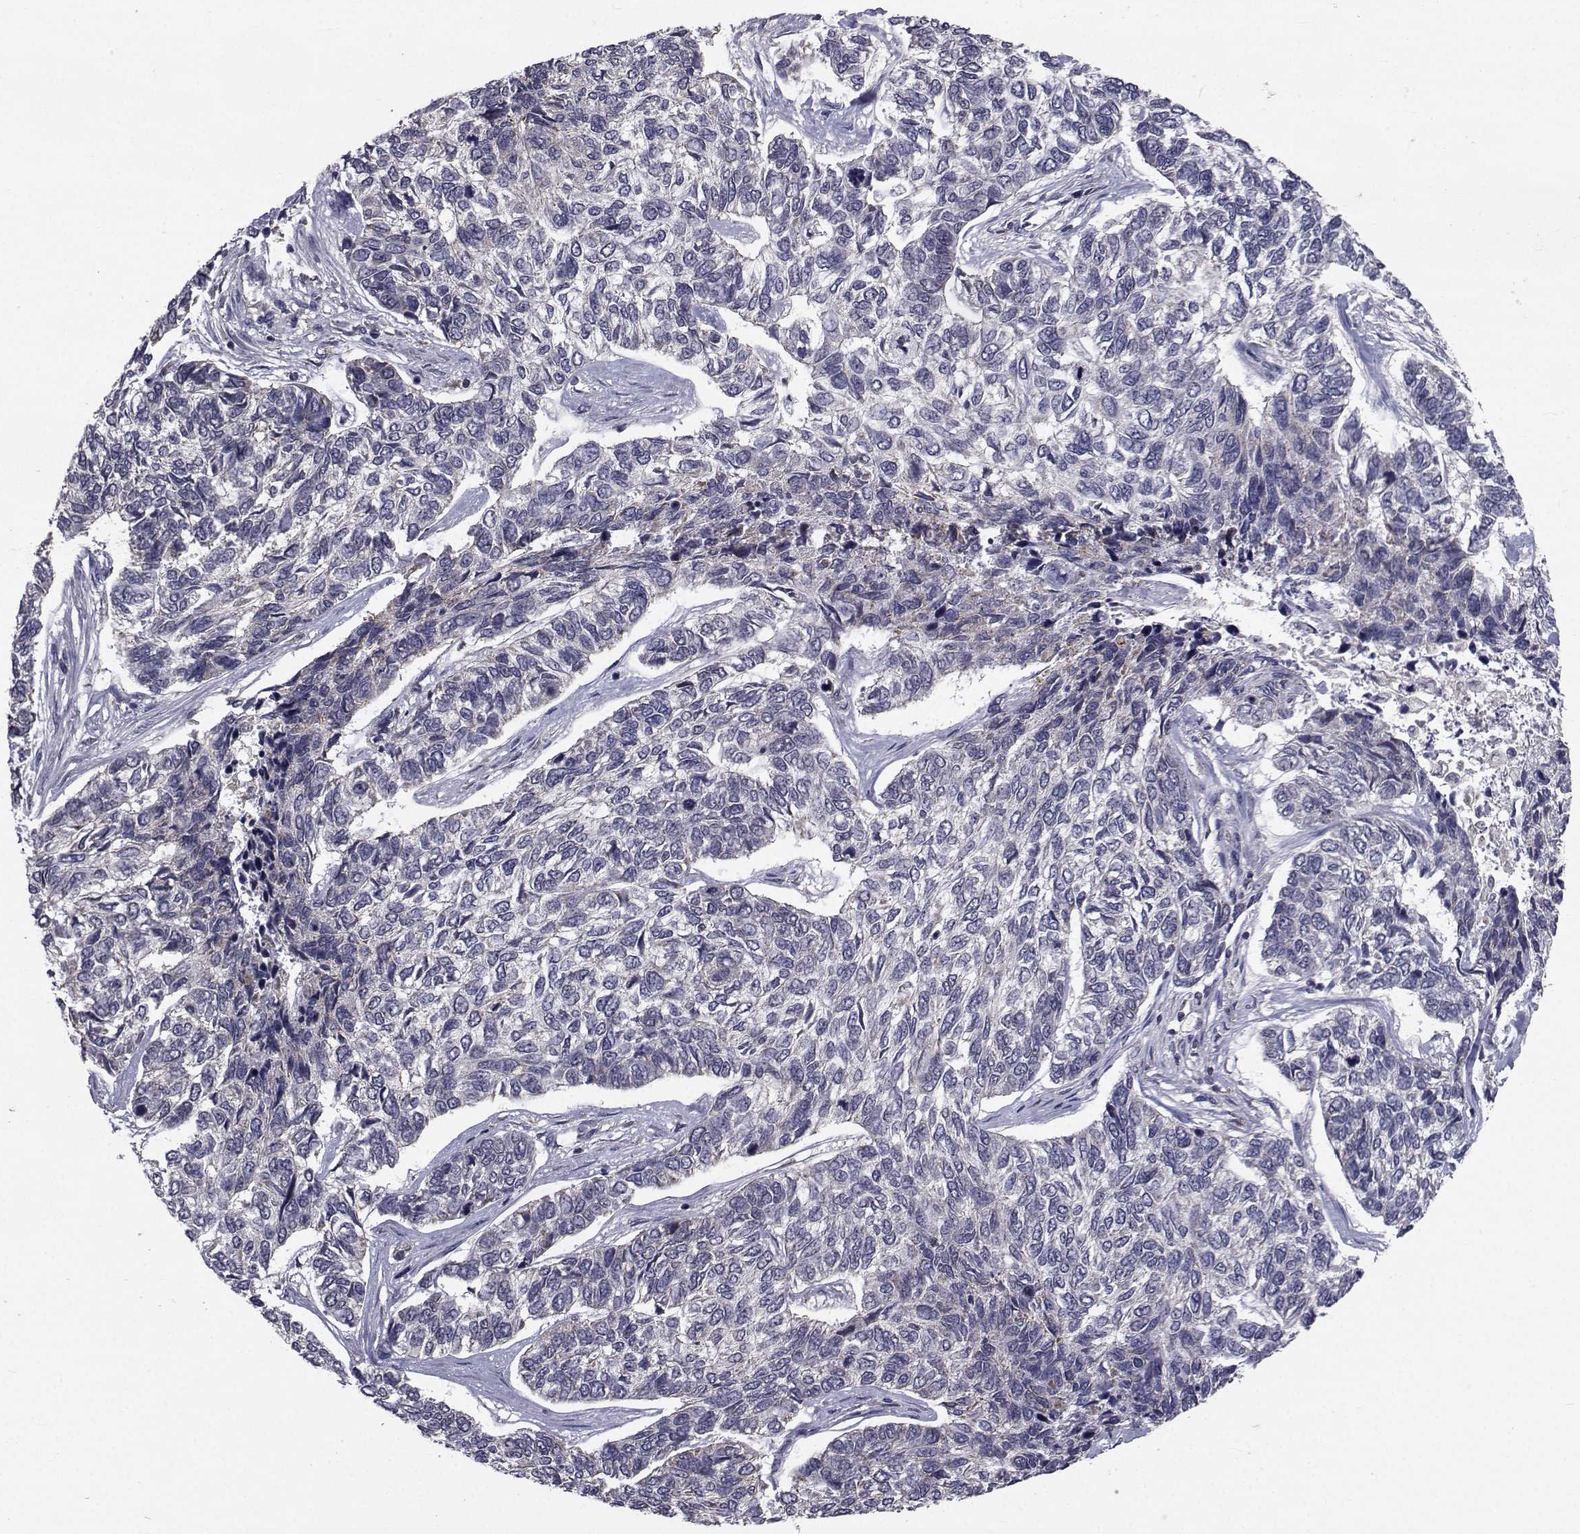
{"staining": {"intensity": "negative", "quantity": "none", "location": "none"}, "tissue": "skin cancer", "cell_type": "Tumor cells", "image_type": "cancer", "snomed": [{"axis": "morphology", "description": "Basal cell carcinoma"}, {"axis": "topography", "description": "Skin"}], "caption": "High magnification brightfield microscopy of skin cancer (basal cell carcinoma) stained with DAB (3,3'-diaminobenzidine) (brown) and counterstained with hematoxylin (blue): tumor cells show no significant expression. (Stains: DAB immunohistochemistry with hematoxylin counter stain, Microscopy: brightfield microscopy at high magnification).", "gene": "CYP2S1", "patient": {"sex": "female", "age": 65}}